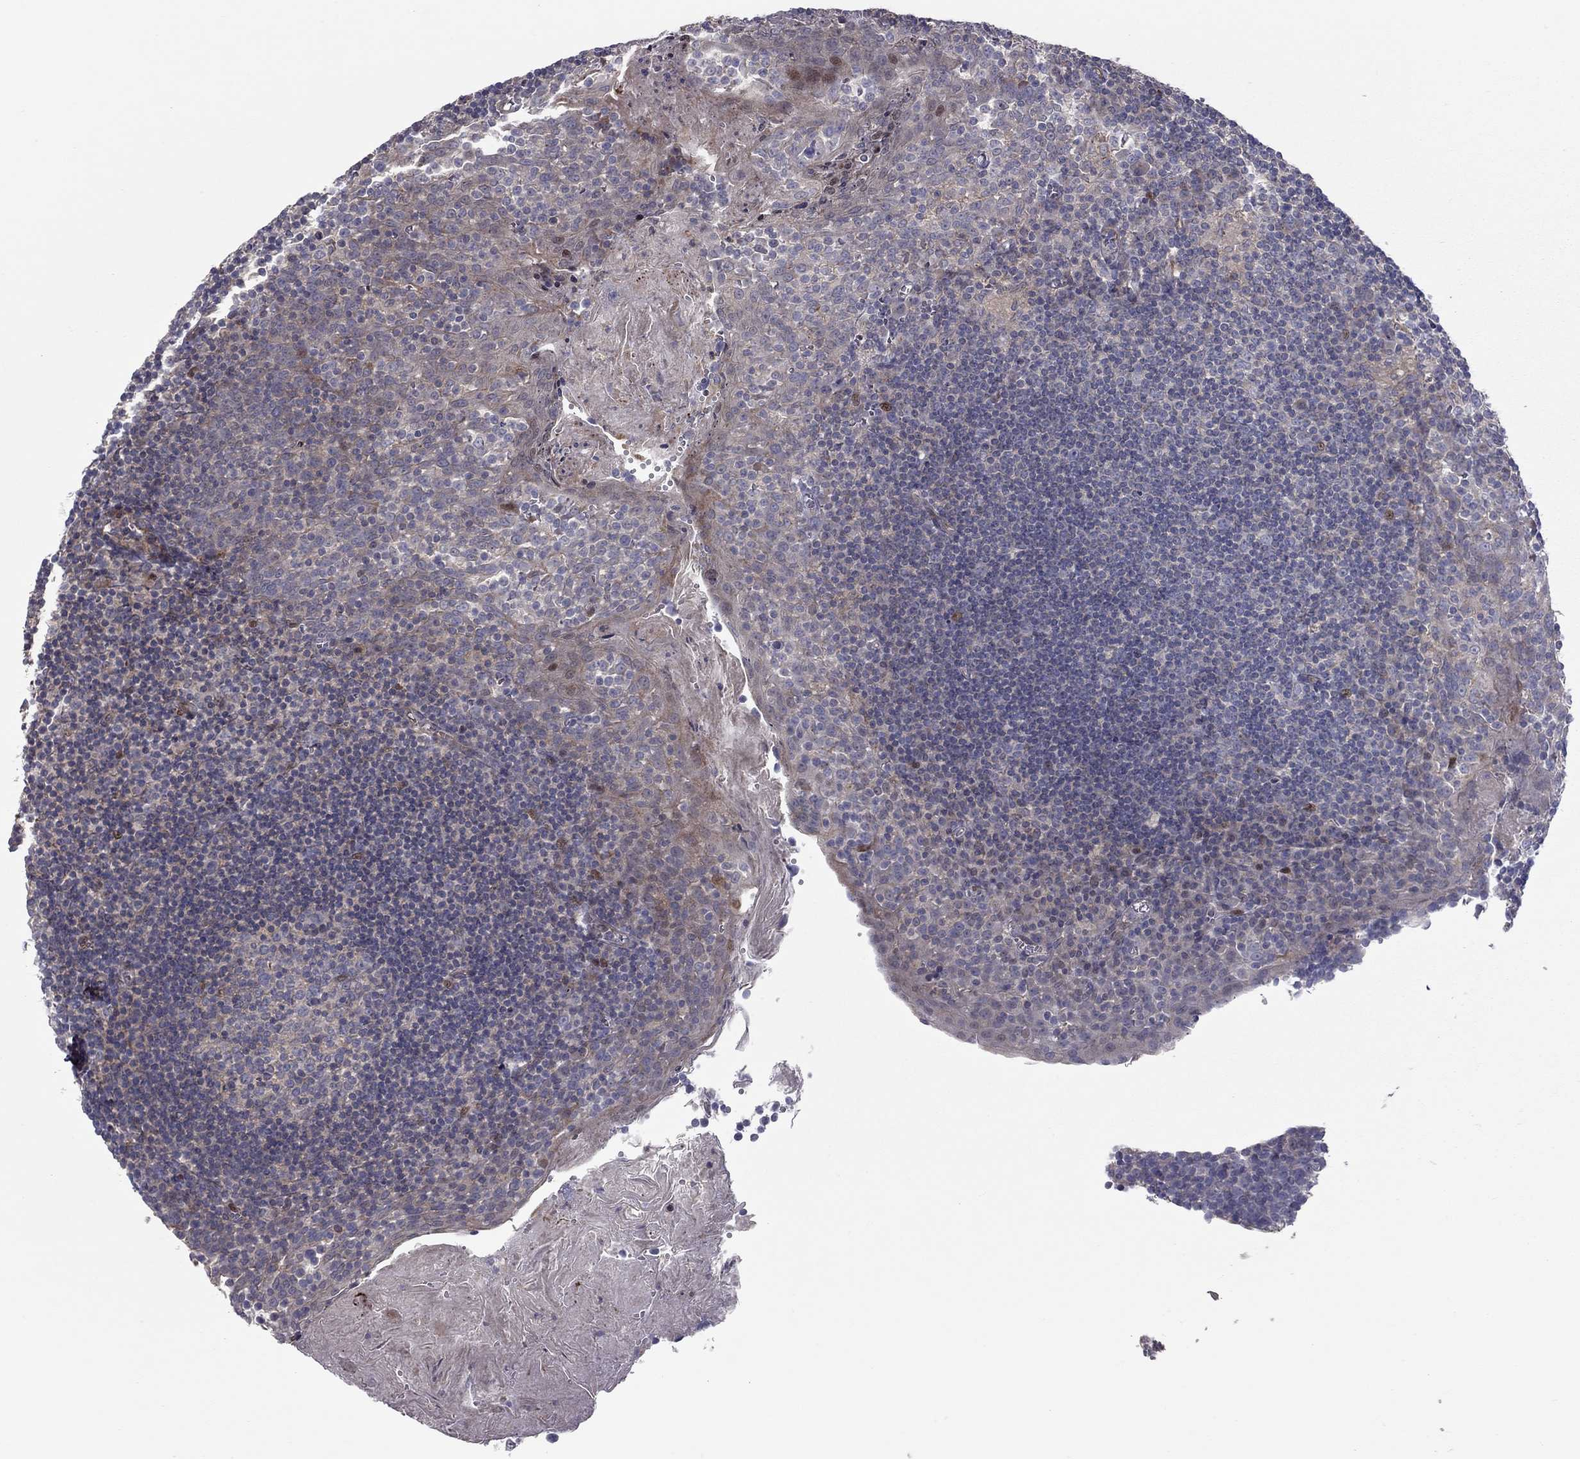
{"staining": {"intensity": "negative", "quantity": "none", "location": "none"}, "tissue": "lymph node", "cell_type": "Germinal center cells", "image_type": "normal", "snomed": [{"axis": "morphology", "description": "Normal tissue, NOS"}, {"axis": "topography", "description": "Lymph node"}], "caption": "The micrograph shows no significant expression in germinal center cells of lymph node.", "gene": "DUSP7", "patient": {"sex": "female", "age": 21}}